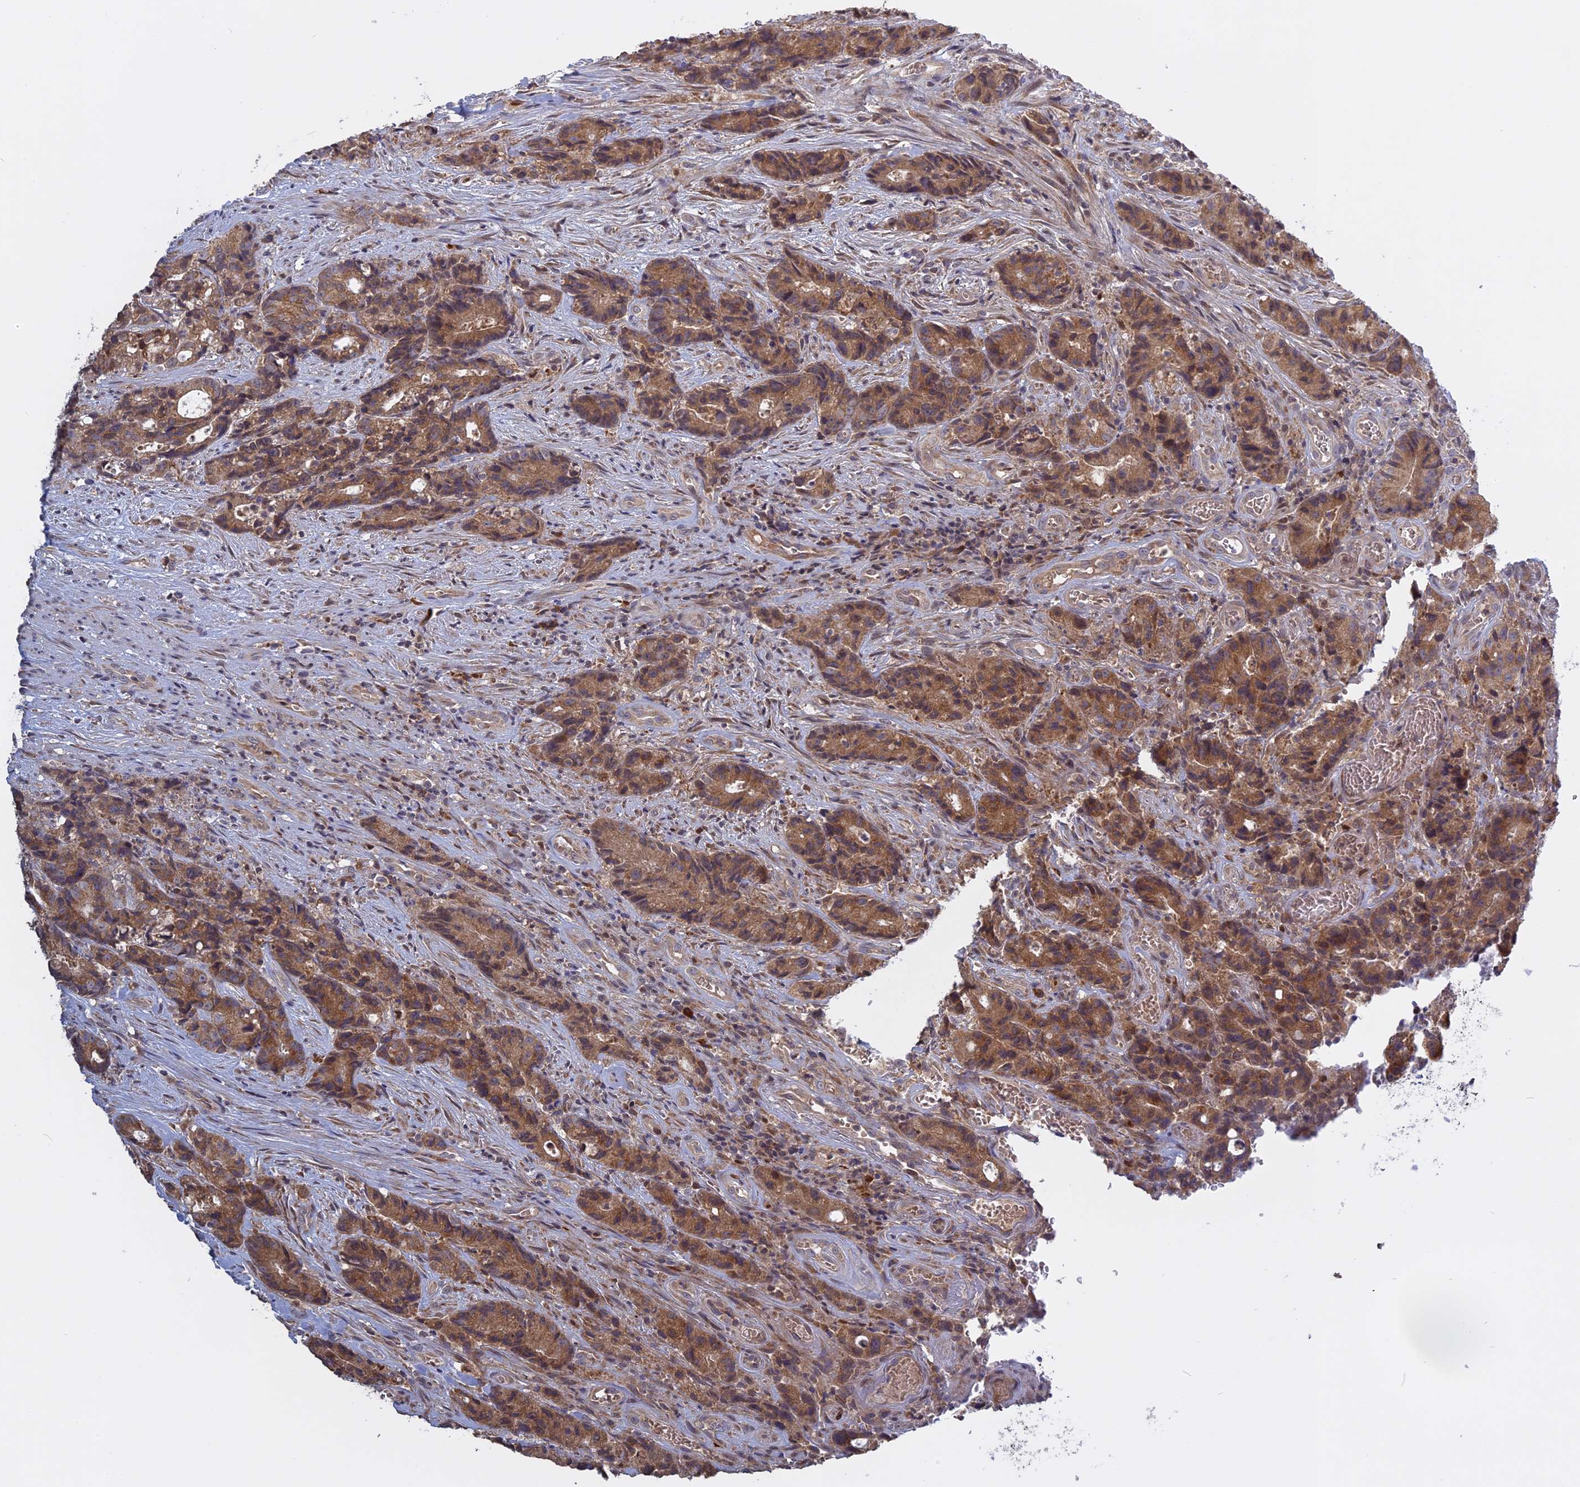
{"staining": {"intensity": "moderate", "quantity": ">75%", "location": "cytoplasmic/membranous"}, "tissue": "colorectal cancer", "cell_type": "Tumor cells", "image_type": "cancer", "snomed": [{"axis": "morphology", "description": "Adenocarcinoma, NOS"}, {"axis": "topography", "description": "Colon"}], "caption": "The image shows a brown stain indicating the presence of a protein in the cytoplasmic/membranous of tumor cells in adenocarcinoma (colorectal). (Stains: DAB in brown, nuclei in blue, Microscopy: brightfield microscopy at high magnification).", "gene": "TMEM208", "patient": {"sex": "female", "age": 57}}